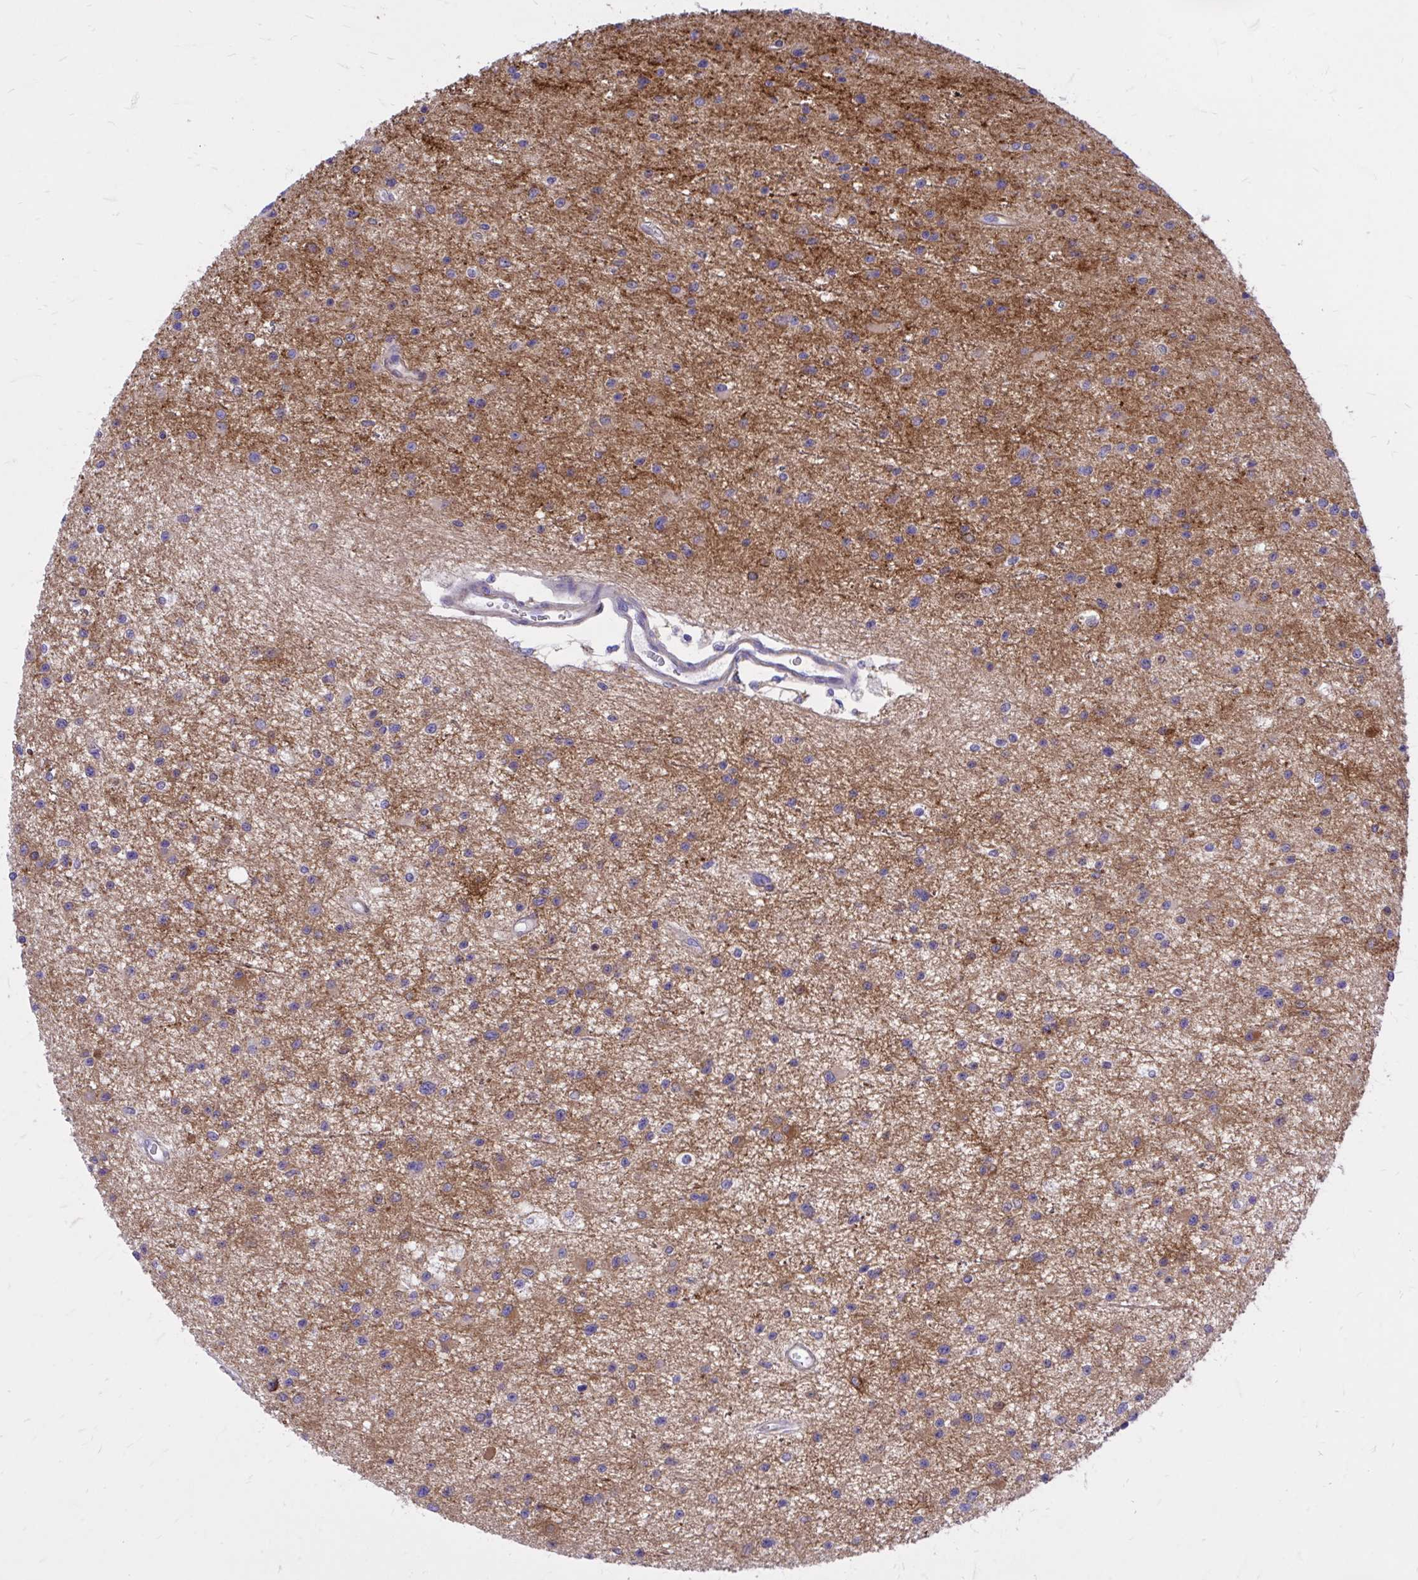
{"staining": {"intensity": "moderate", "quantity": "25%-75%", "location": "cytoplasmic/membranous"}, "tissue": "glioma", "cell_type": "Tumor cells", "image_type": "cancer", "snomed": [{"axis": "morphology", "description": "Glioma, malignant, Low grade"}, {"axis": "topography", "description": "Brain"}], "caption": "Immunohistochemical staining of glioma shows moderate cytoplasmic/membranous protein expression in about 25%-75% of tumor cells.", "gene": "EPB41L1", "patient": {"sex": "male", "age": 43}}